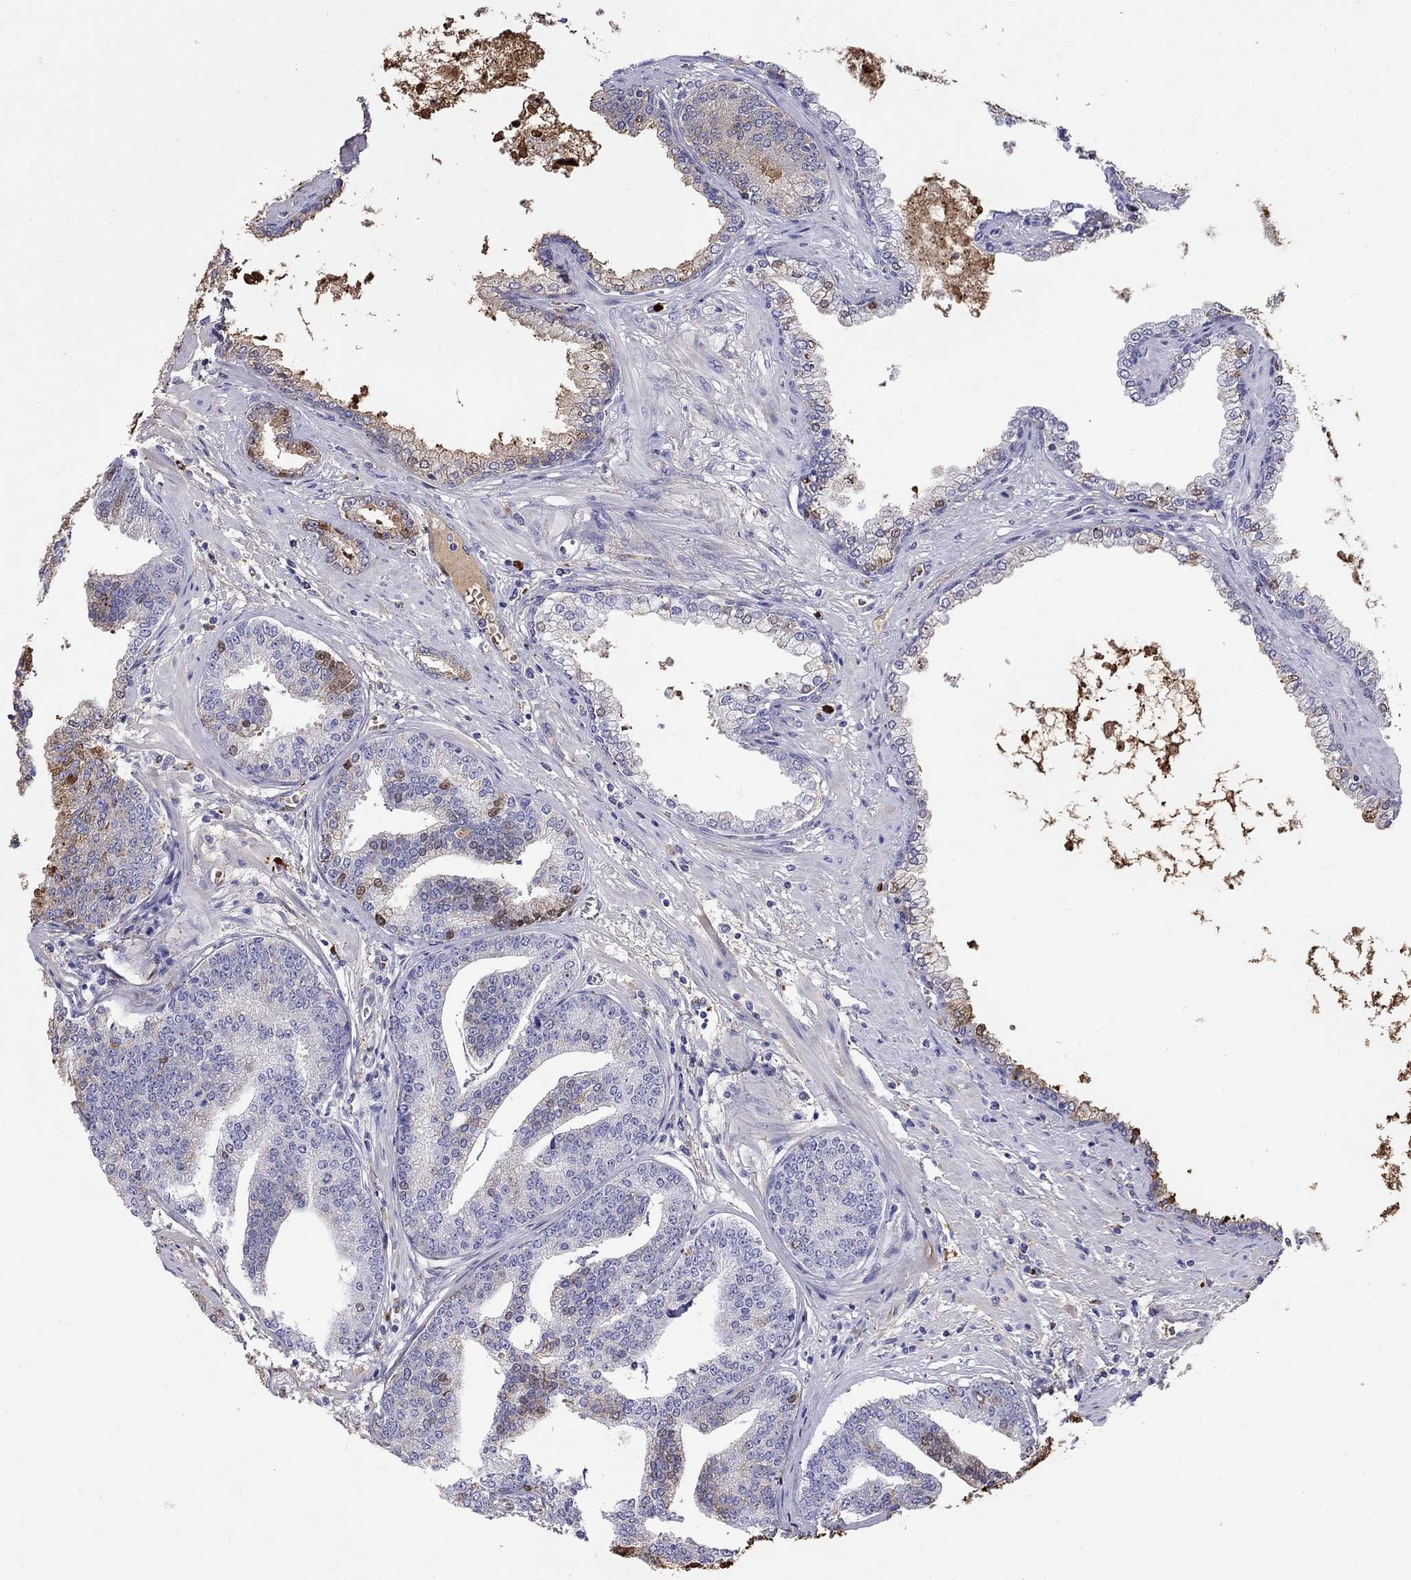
{"staining": {"intensity": "moderate", "quantity": "<25%", "location": "cytoplasmic/membranous"}, "tissue": "prostate cancer", "cell_type": "Tumor cells", "image_type": "cancer", "snomed": [{"axis": "morphology", "description": "Adenocarcinoma, NOS"}, {"axis": "topography", "description": "Prostate"}], "caption": "Approximately <25% of tumor cells in human prostate cancer (adenocarcinoma) show moderate cytoplasmic/membranous protein staining as visualized by brown immunohistochemical staining.", "gene": "SERPINA3", "patient": {"sex": "male", "age": 64}}